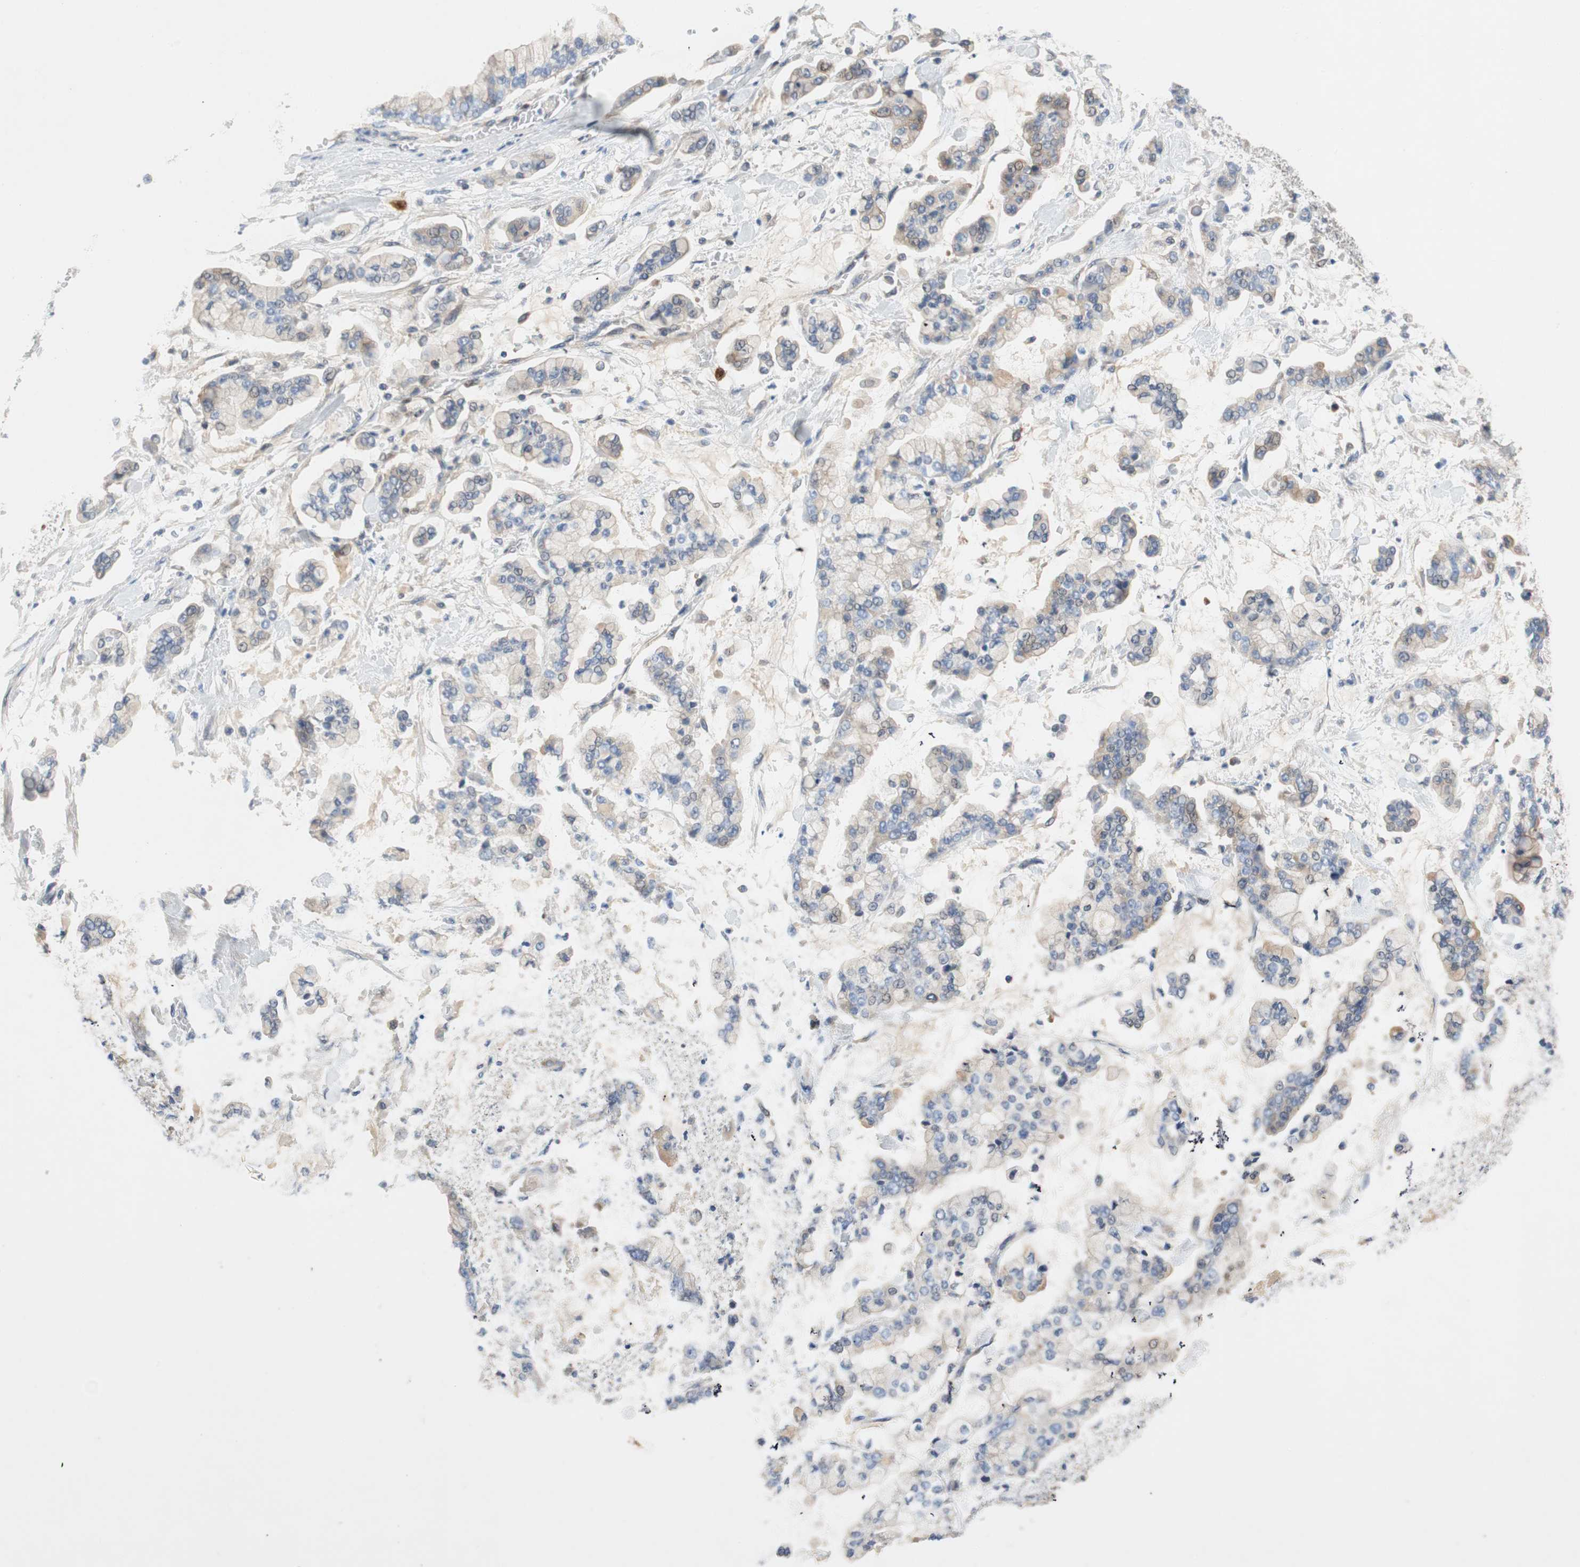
{"staining": {"intensity": "weak", "quantity": "<25%", "location": "cytoplasmic/membranous,nuclear"}, "tissue": "stomach cancer", "cell_type": "Tumor cells", "image_type": "cancer", "snomed": [{"axis": "morphology", "description": "Normal tissue, NOS"}, {"axis": "morphology", "description": "Adenocarcinoma, NOS"}, {"axis": "topography", "description": "Stomach, upper"}, {"axis": "topography", "description": "Stomach"}], "caption": "Micrograph shows no protein staining in tumor cells of adenocarcinoma (stomach) tissue.", "gene": "RELB", "patient": {"sex": "male", "age": 76}}